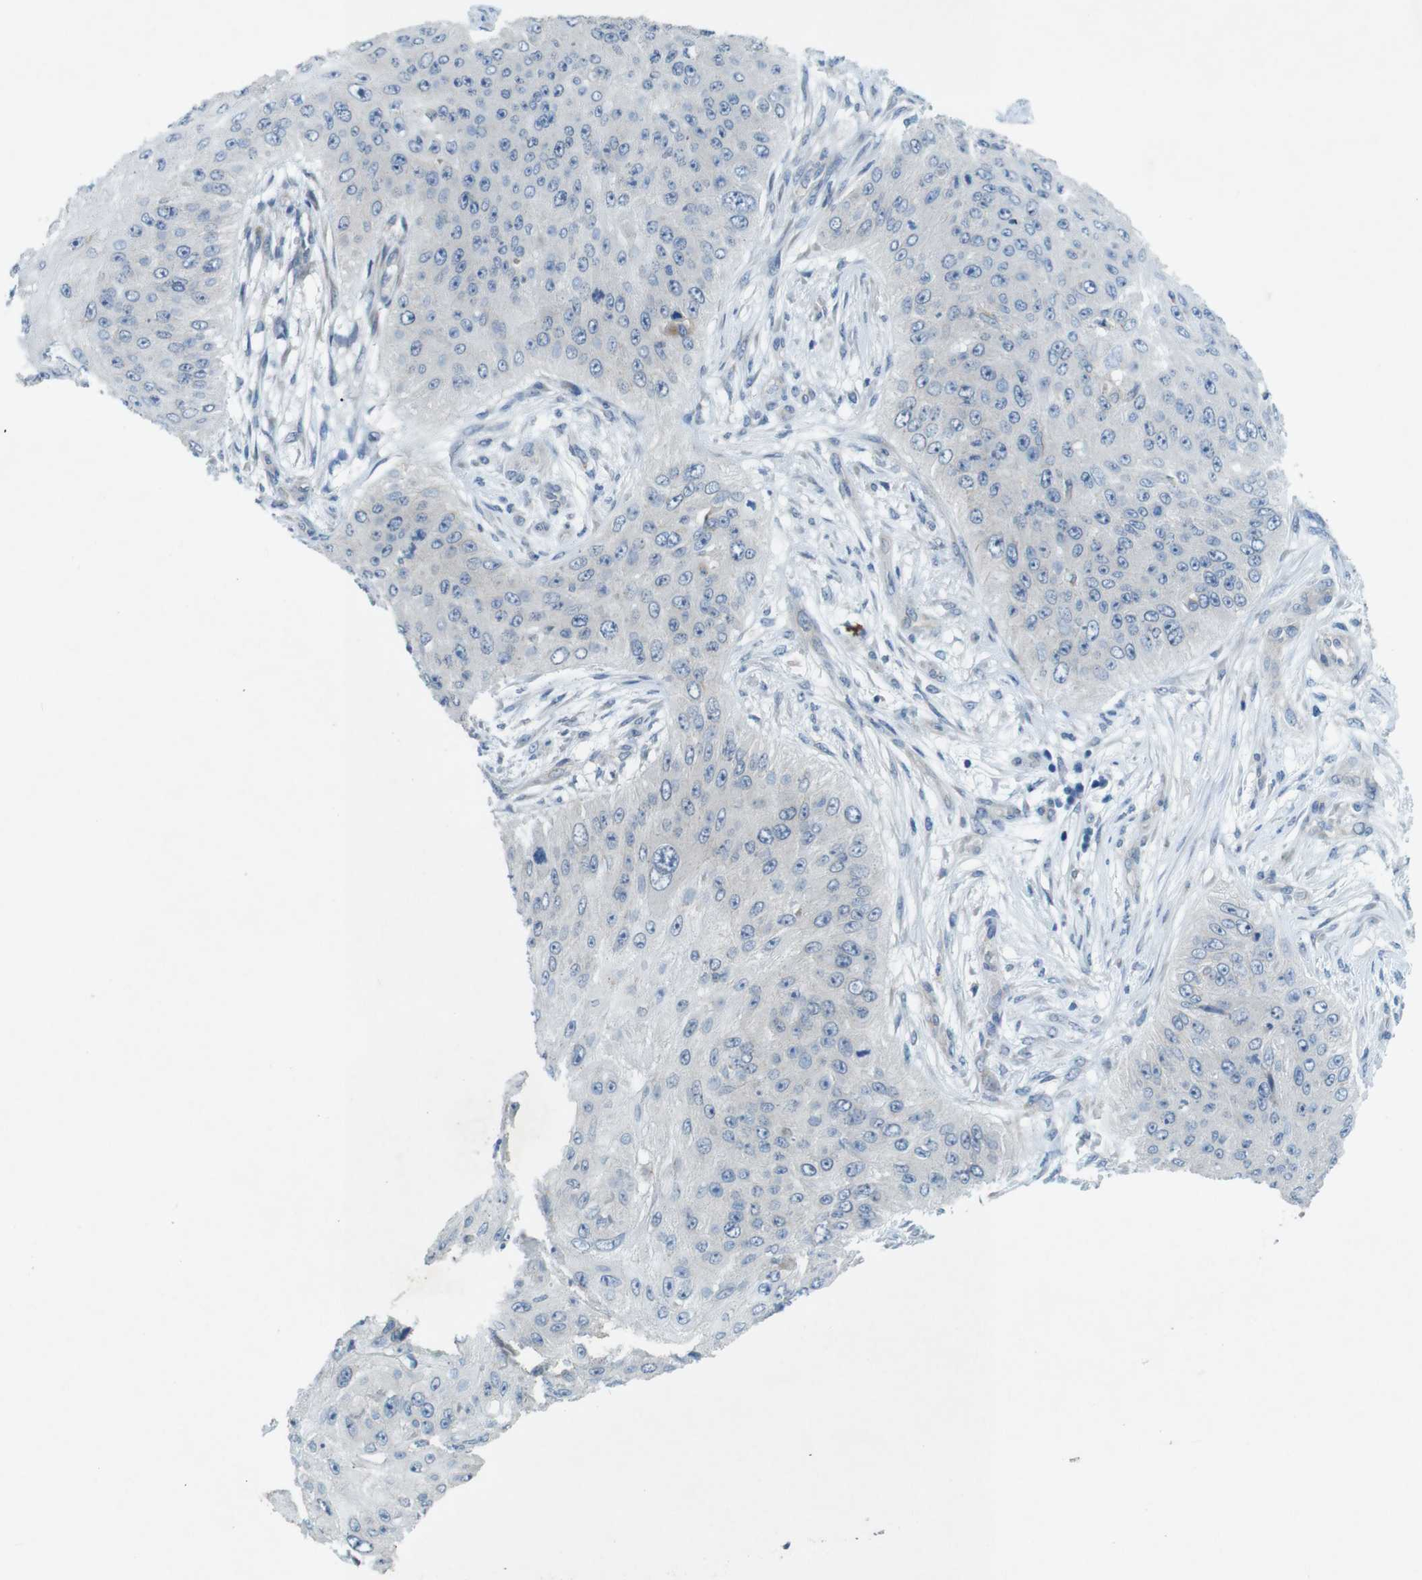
{"staining": {"intensity": "negative", "quantity": "none", "location": "none"}, "tissue": "skin cancer", "cell_type": "Tumor cells", "image_type": "cancer", "snomed": [{"axis": "morphology", "description": "Squamous cell carcinoma, NOS"}, {"axis": "topography", "description": "Skin"}], "caption": "Immunohistochemistry (IHC) photomicrograph of skin cancer (squamous cell carcinoma) stained for a protein (brown), which displays no expression in tumor cells.", "gene": "TYW1", "patient": {"sex": "female", "age": 80}}